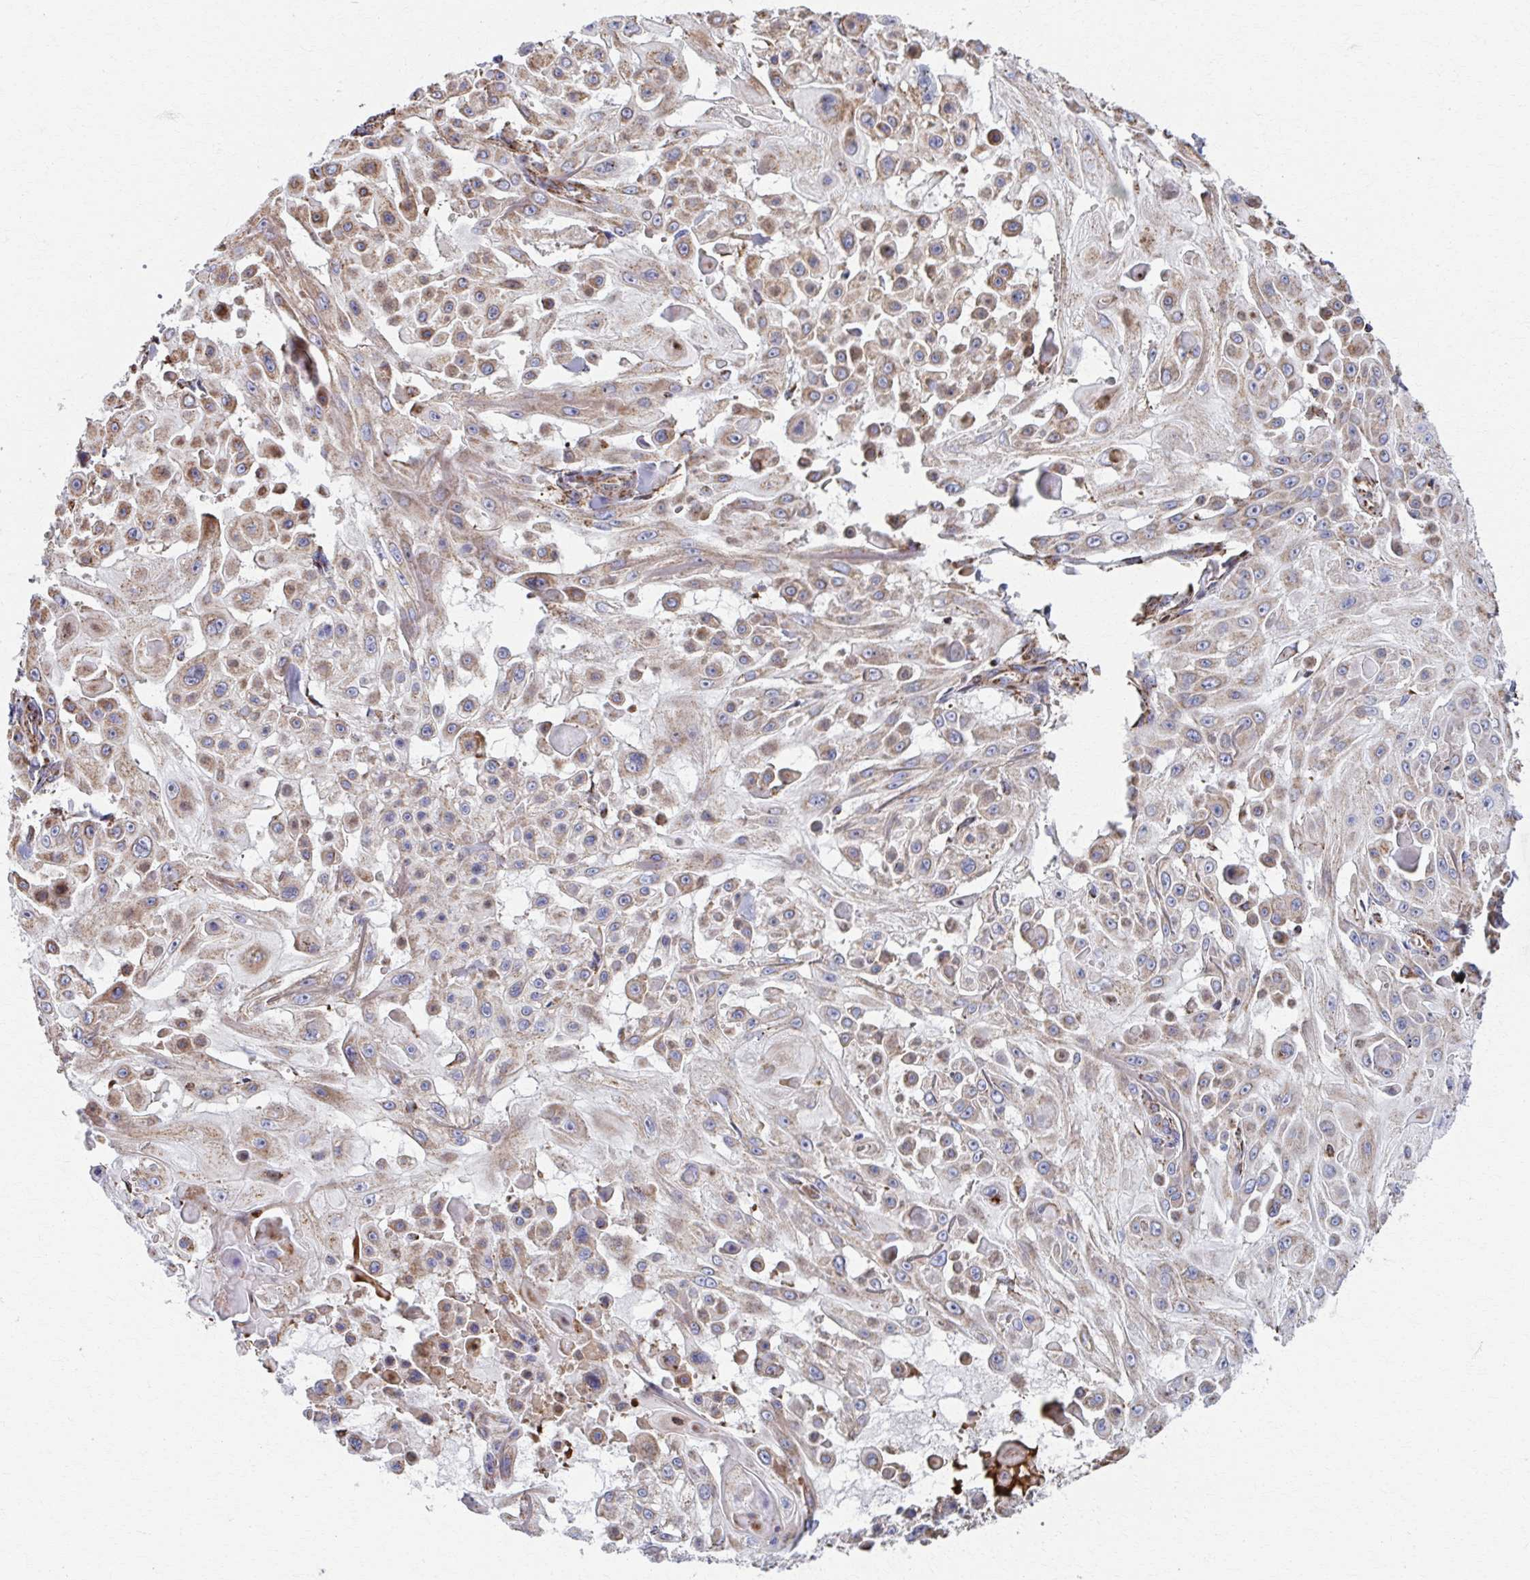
{"staining": {"intensity": "weak", "quantity": "25%-75%", "location": "cytoplasmic/membranous"}, "tissue": "skin cancer", "cell_type": "Tumor cells", "image_type": "cancer", "snomed": [{"axis": "morphology", "description": "Squamous cell carcinoma, NOS"}, {"axis": "topography", "description": "Skin"}], "caption": "Skin cancer (squamous cell carcinoma) stained for a protein reveals weak cytoplasmic/membranous positivity in tumor cells.", "gene": "SAT1", "patient": {"sex": "male", "age": 91}}